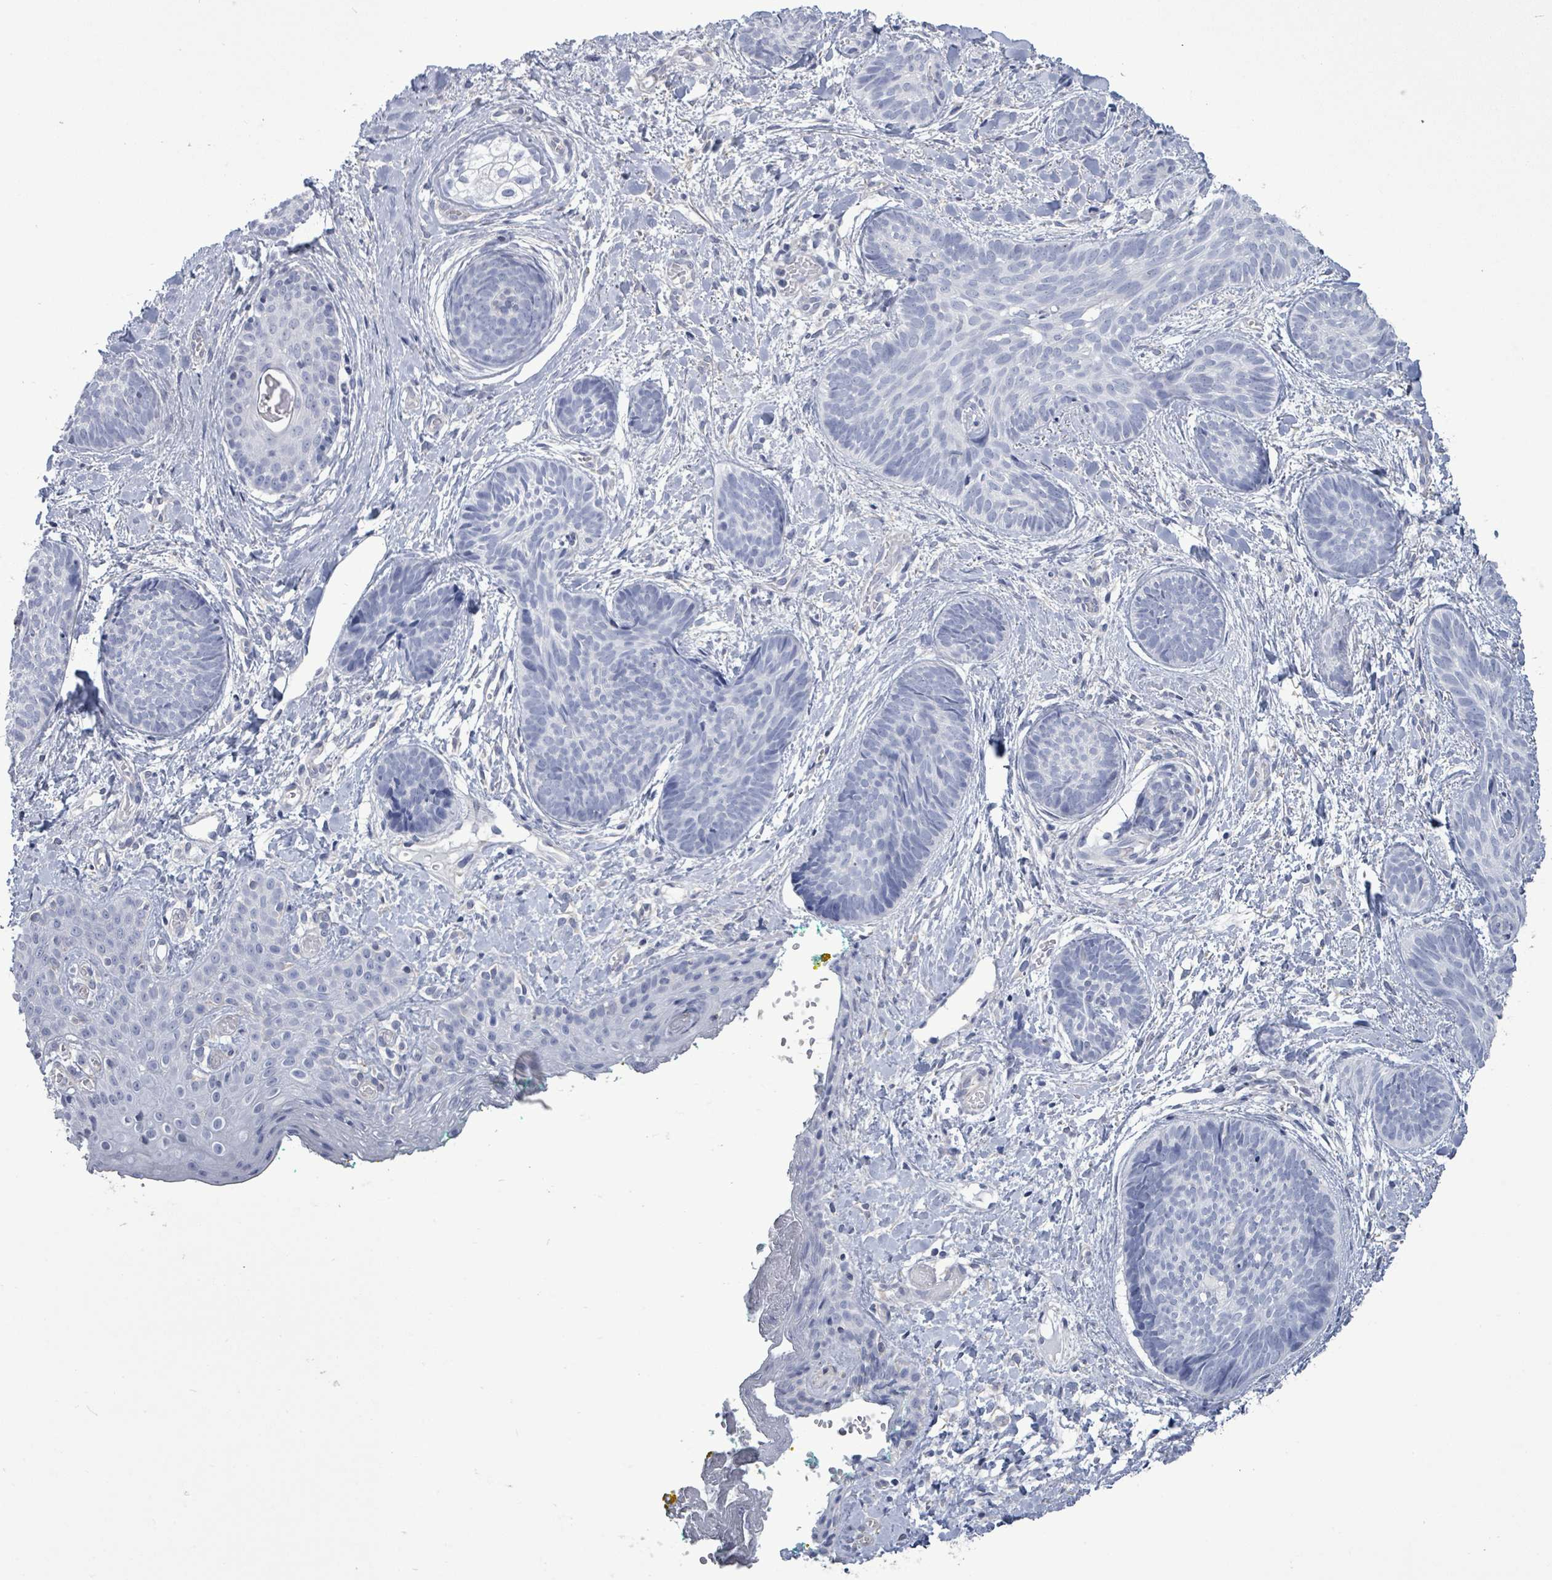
{"staining": {"intensity": "negative", "quantity": "none", "location": "none"}, "tissue": "skin cancer", "cell_type": "Tumor cells", "image_type": "cancer", "snomed": [{"axis": "morphology", "description": "Basal cell carcinoma"}, {"axis": "topography", "description": "Skin"}], "caption": "Skin basal cell carcinoma was stained to show a protein in brown. There is no significant staining in tumor cells. The staining is performed using DAB (3,3'-diaminobenzidine) brown chromogen with nuclei counter-stained in using hematoxylin.", "gene": "CT45A5", "patient": {"sex": "female", "age": 81}}